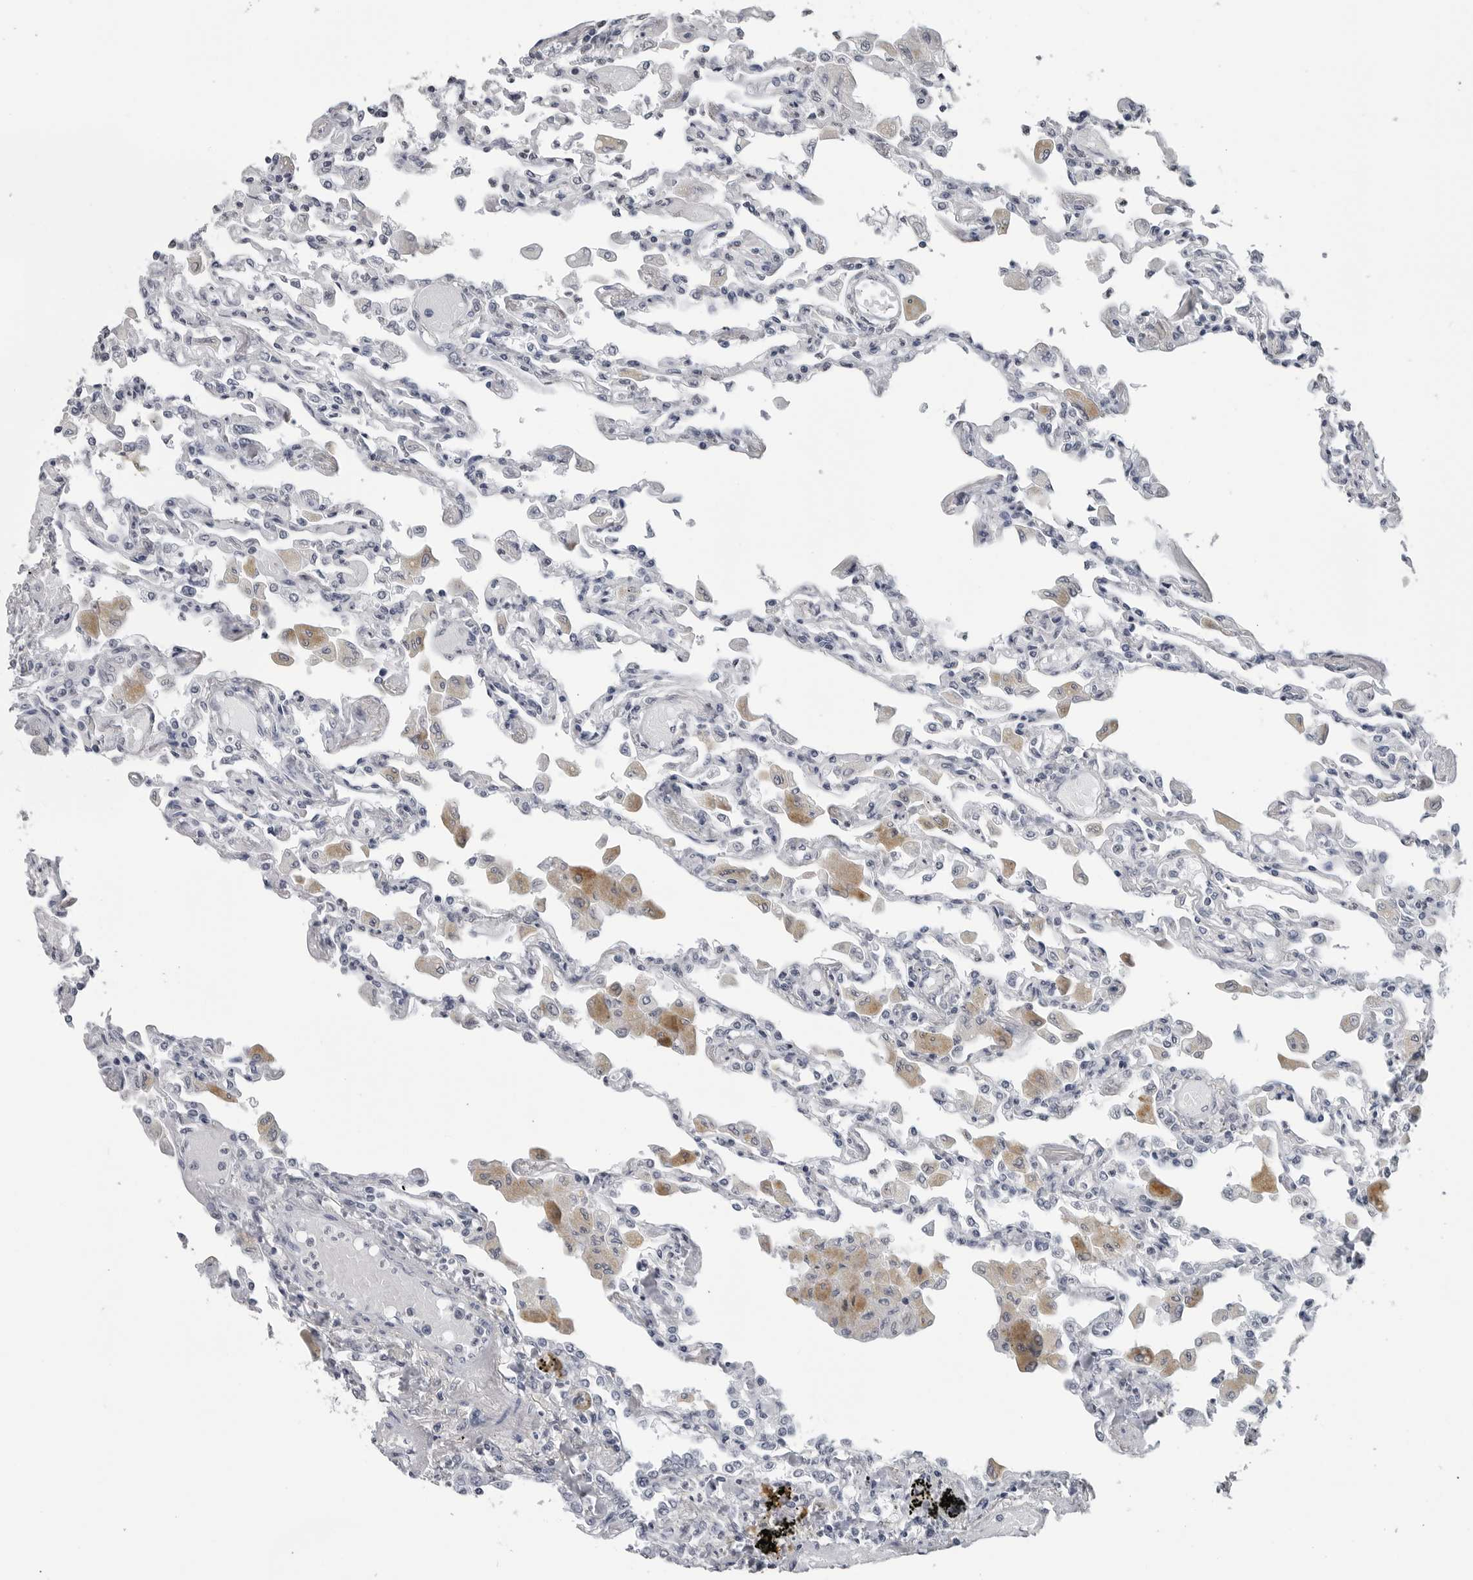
{"staining": {"intensity": "negative", "quantity": "none", "location": "none"}, "tissue": "lung", "cell_type": "Alveolar cells", "image_type": "normal", "snomed": [{"axis": "morphology", "description": "Normal tissue, NOS"}, {"axis": "topography", "description": "Bronchus"}, {"axis": "topography", "description": "Lung"}], "caption": "The immunohistochemistry image has no significant positivity in alveolar cells of lung. The staining was performed using DAB to visualize the protein expression in brown, while the nuclei were stained in blue with hematoxylin (Magnification: 20x).", "gene": "DDX54", "patient": {"sex": "female", "age": 49}}